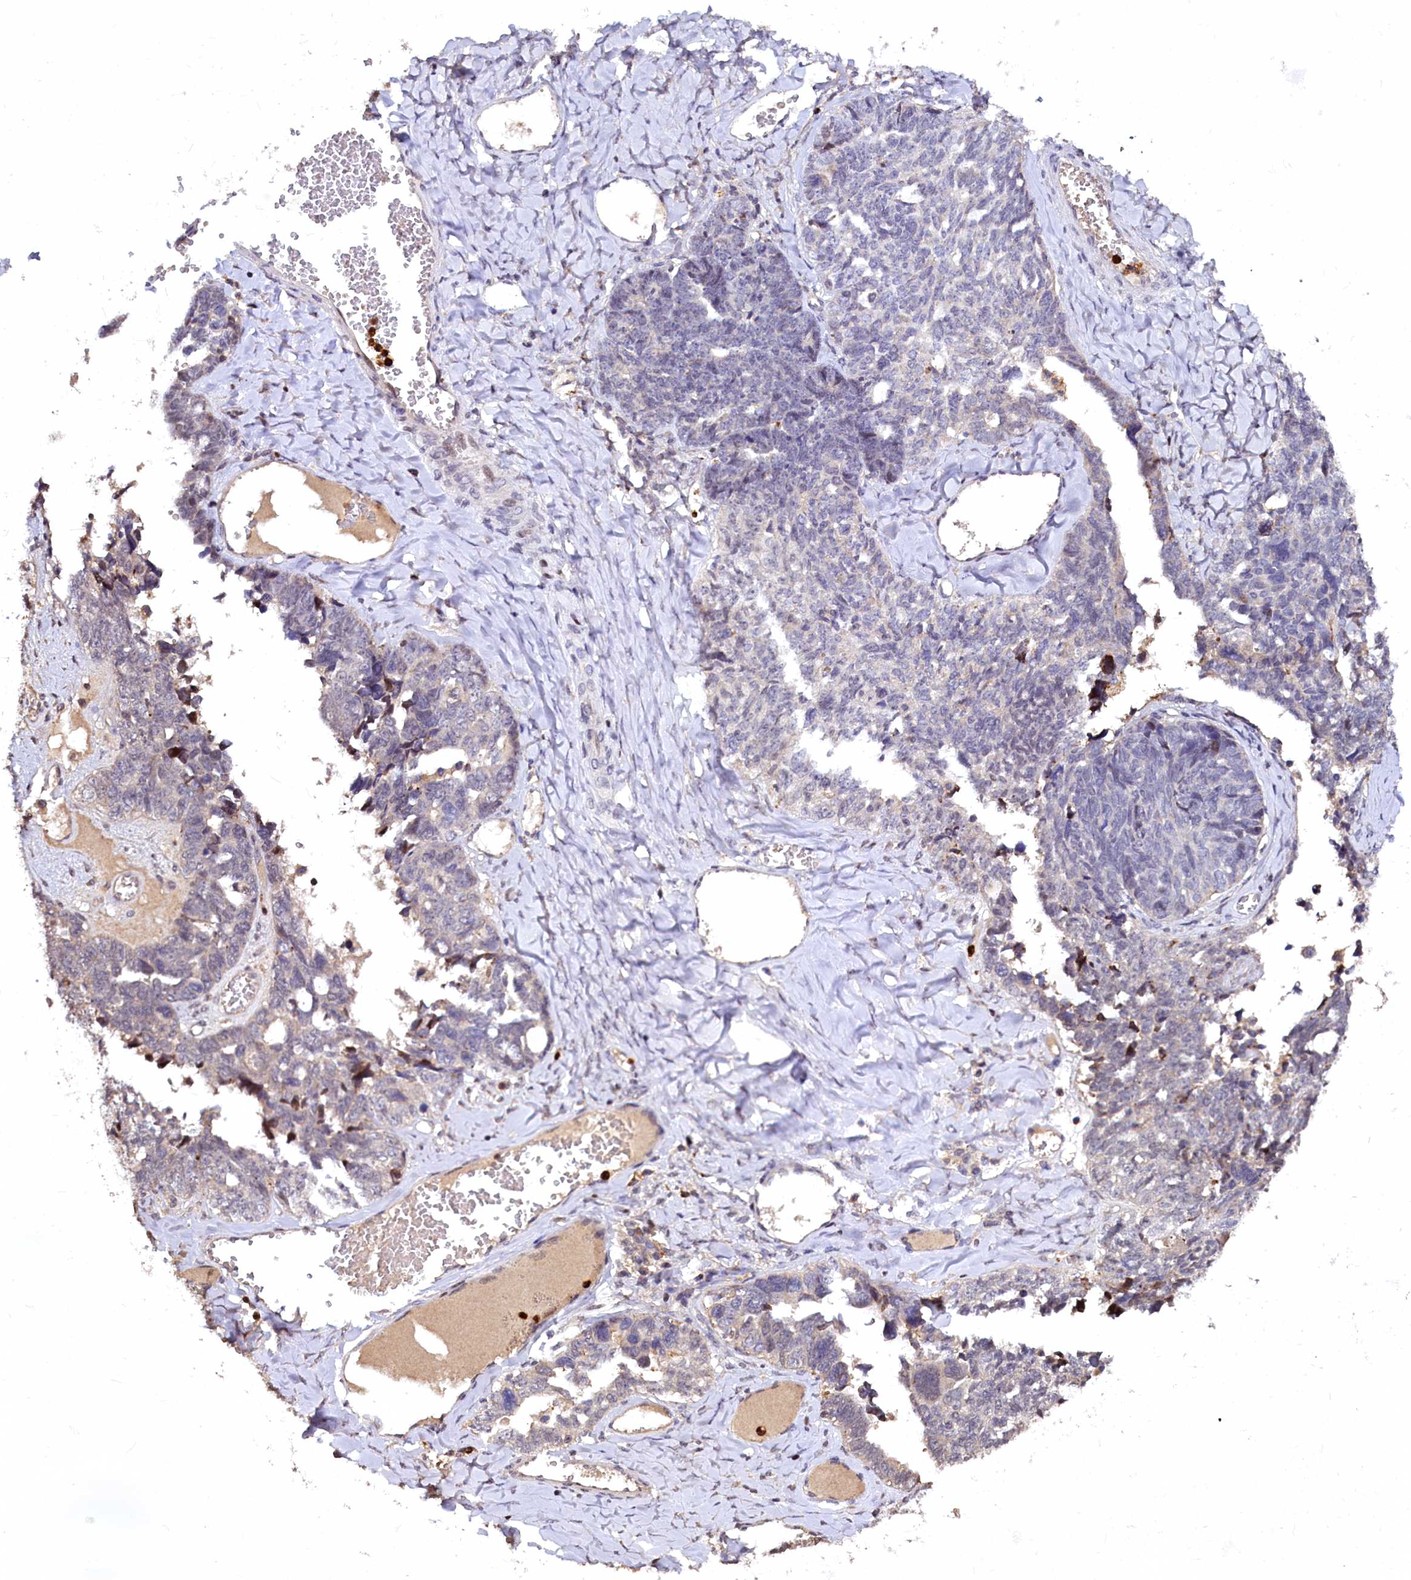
{"staining": {"intensity": "weak", "quantity": "<25%", "location": "cytoplasmic/membranous"}, "tissue": "ovarian cancer", "cell_type": "Tumor cells", "image_type": "cancer", "snomed": [{"axis": "morphology", "description": "Cystadenocarcinoma, serous, NOS"}, {"axis": "topography", "description": "Ovary"}], "caption": "High power microscopy image of an immunohistochemistry (IHC) photomicrograph of serous cystadenocarcinoma (ovarian), revealing no significant positivity in tumor cells.", "gene": "ATG101", "patient": {"sex": "female", "age": 79}}